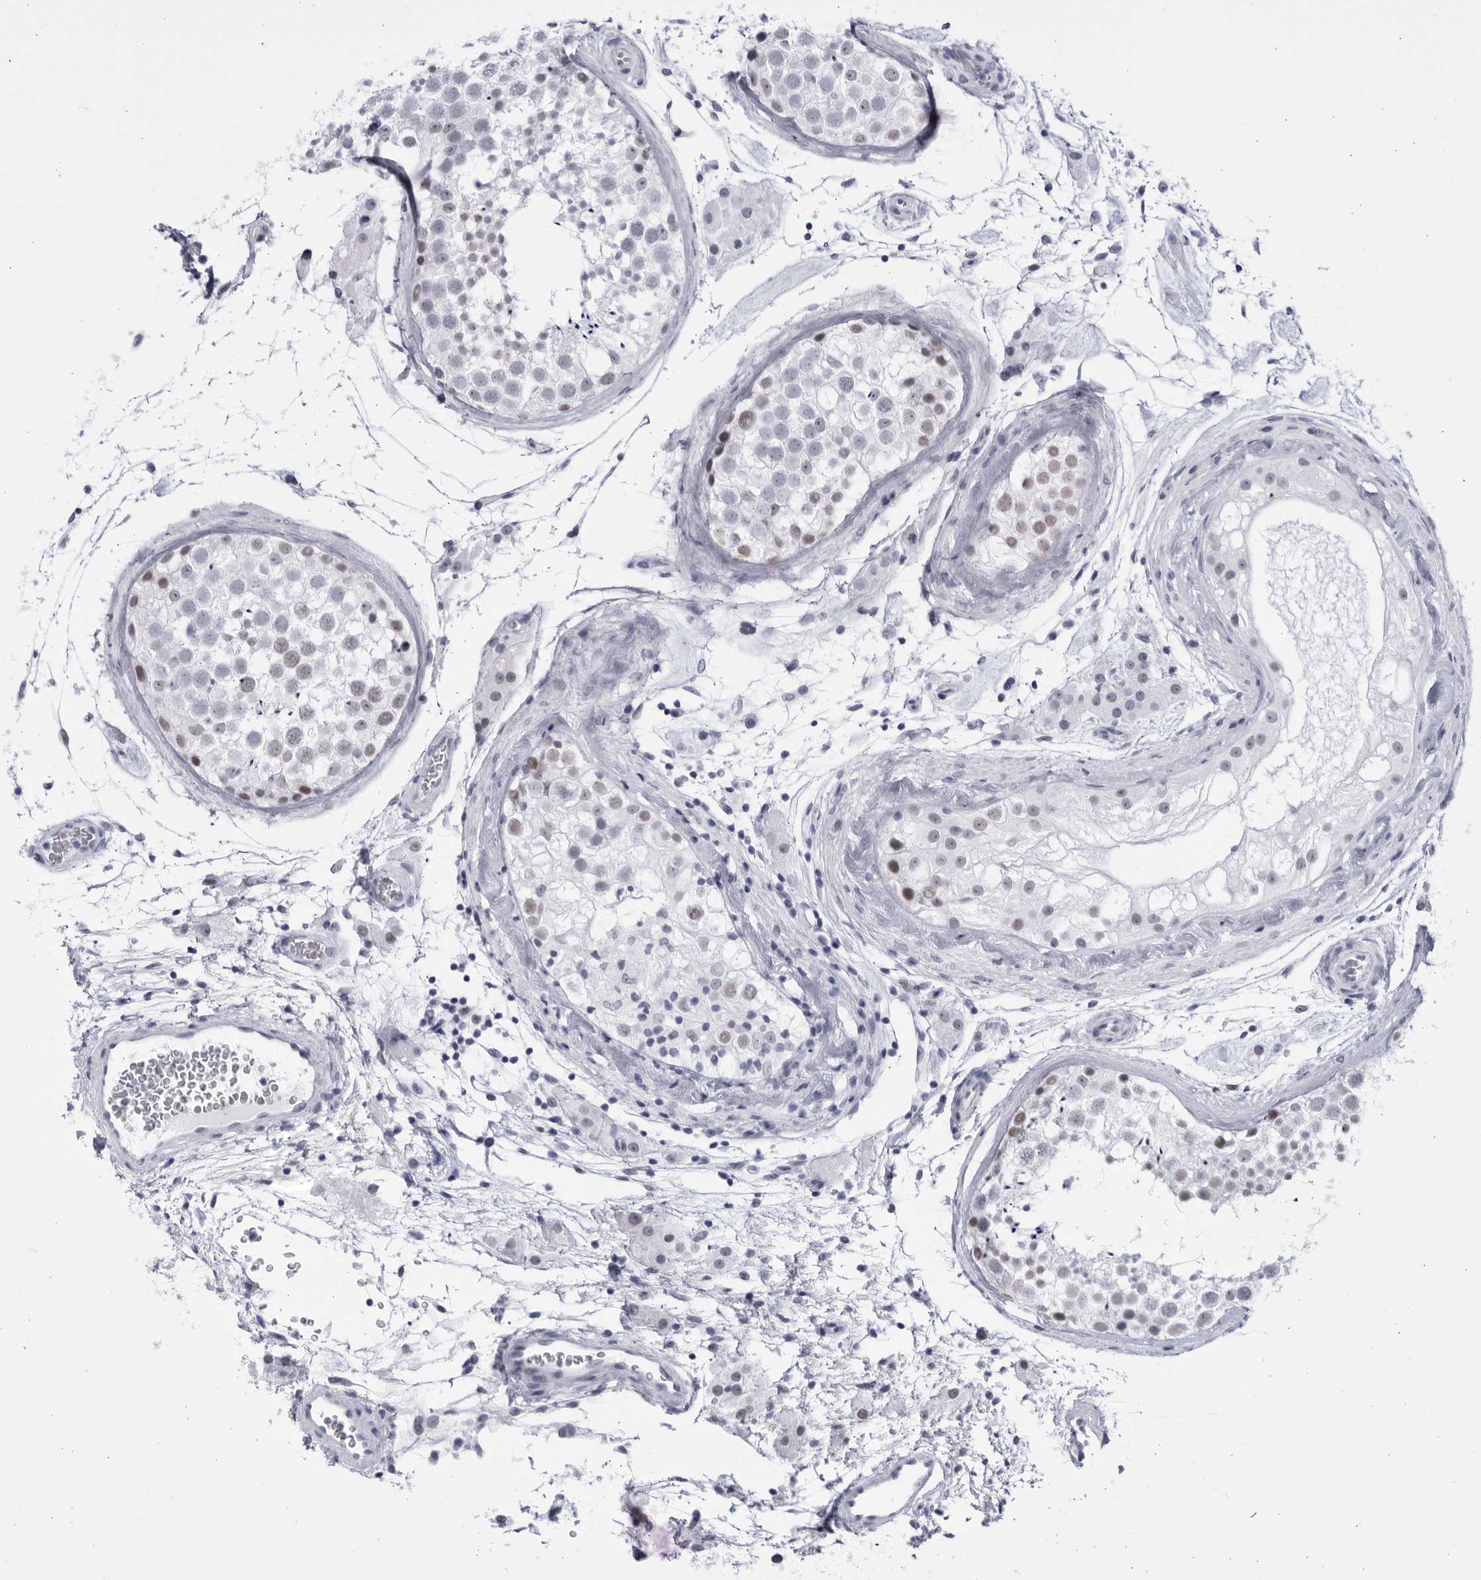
{"staining": {"intensity": "weak", "quantity": "25%-75%", "location": "nuclear"}, "tissue": "testis", "cell_type": "Cells in seminiferous ducts", "image_type": "normal", "snomed": [{"axis": "morphology", "description": "Normal tissue, NOS"}, {"axis": "topography", "description": "Testis"}], "caption": "A low amount of weak nuclear staining is identified in about 25%-75% of cells in seminiferous ducts in normal testis.", "gene": "CCDC181", "patient": {"sex": "male", "age": 46}}